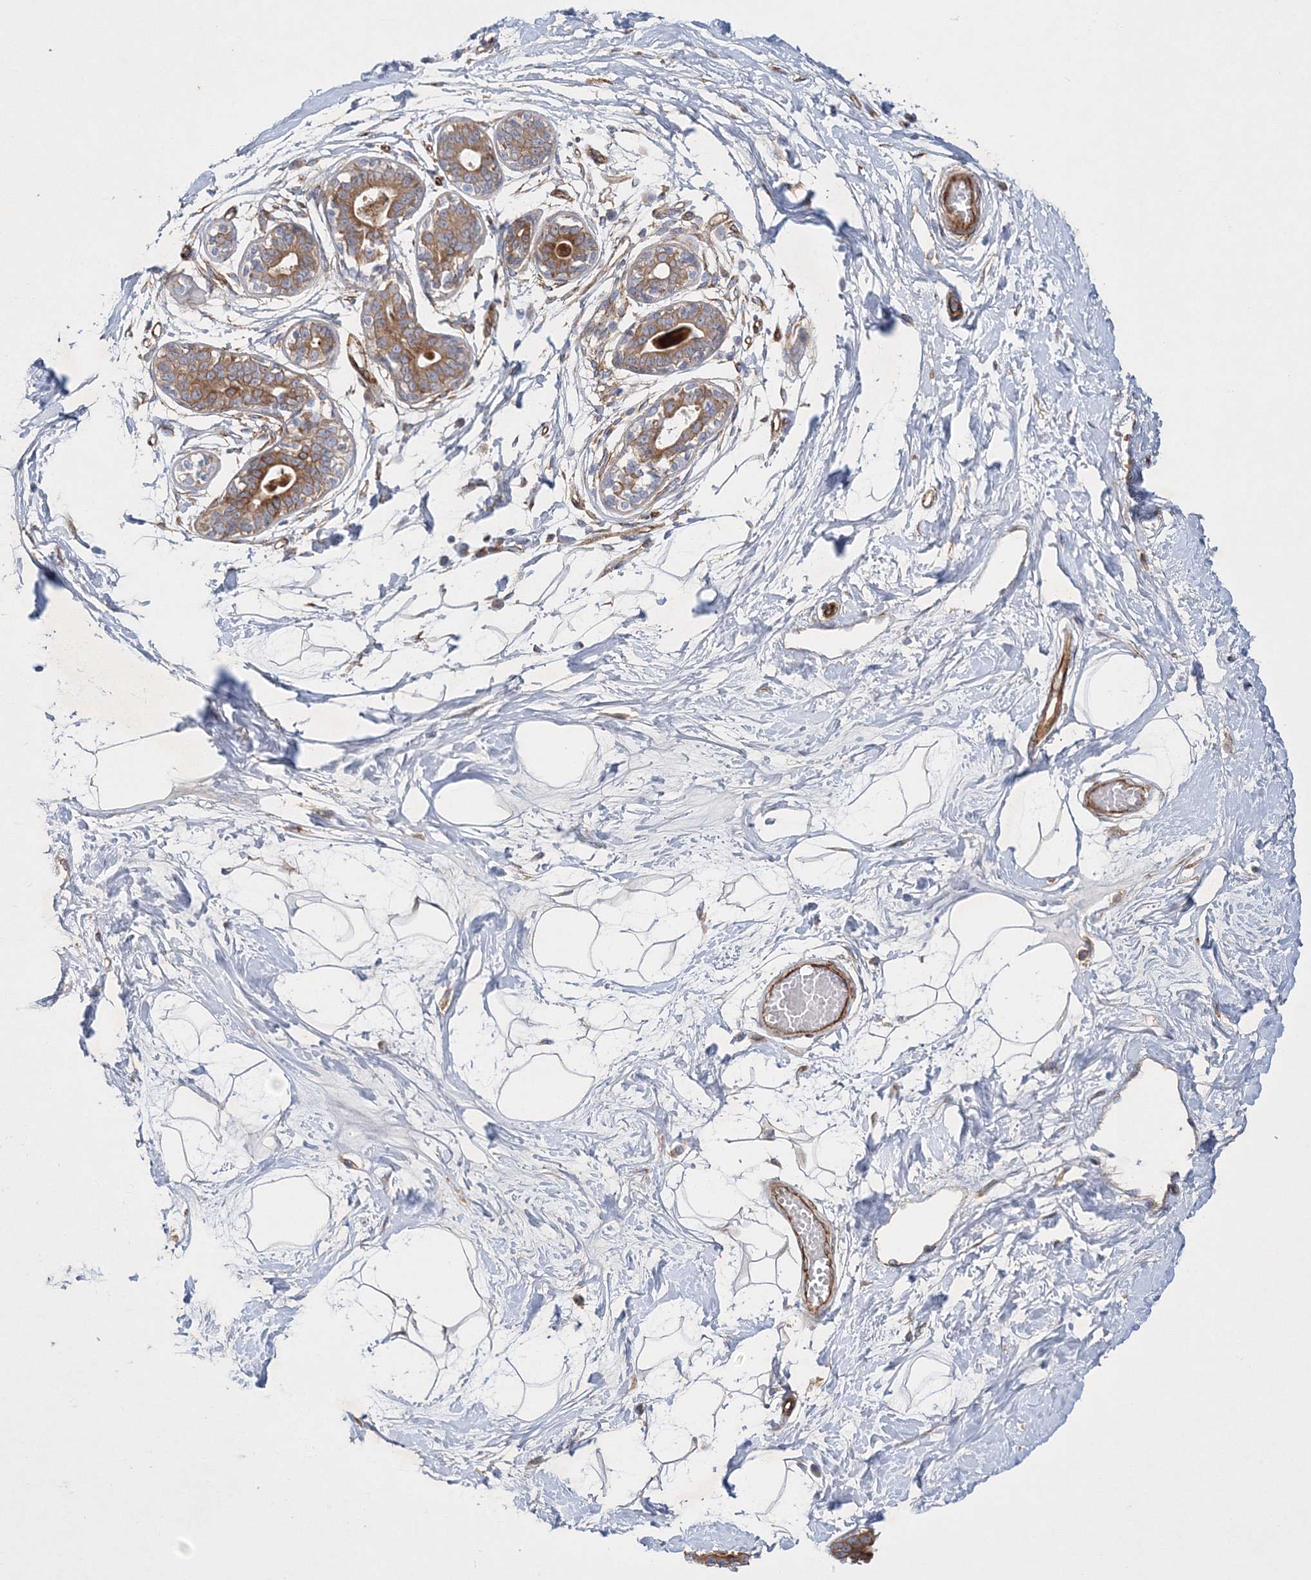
{"staining": {"intensity": "negative", "quantity": "none", "location": "none"}, "tissue": "breast", "cell_type": "Adipocytes", "image_type": "normal", "snomed": [{"axis": "morphology", "description": "Normal tissue, NOS"}, {"axis": "topography", "description": "Breast"}], "caption": "Immunohistochemistry (IHC) histopathology image of normal breast: breast stained with DAB (3,3'-diaminobenzidine) exhibits no significant protein positivity in adipocytes. (DAB immunohistochemistry (IHC), high magnification).", "gene": "ZFYVE16", "patient": {"sex": "female", "age": 45}}